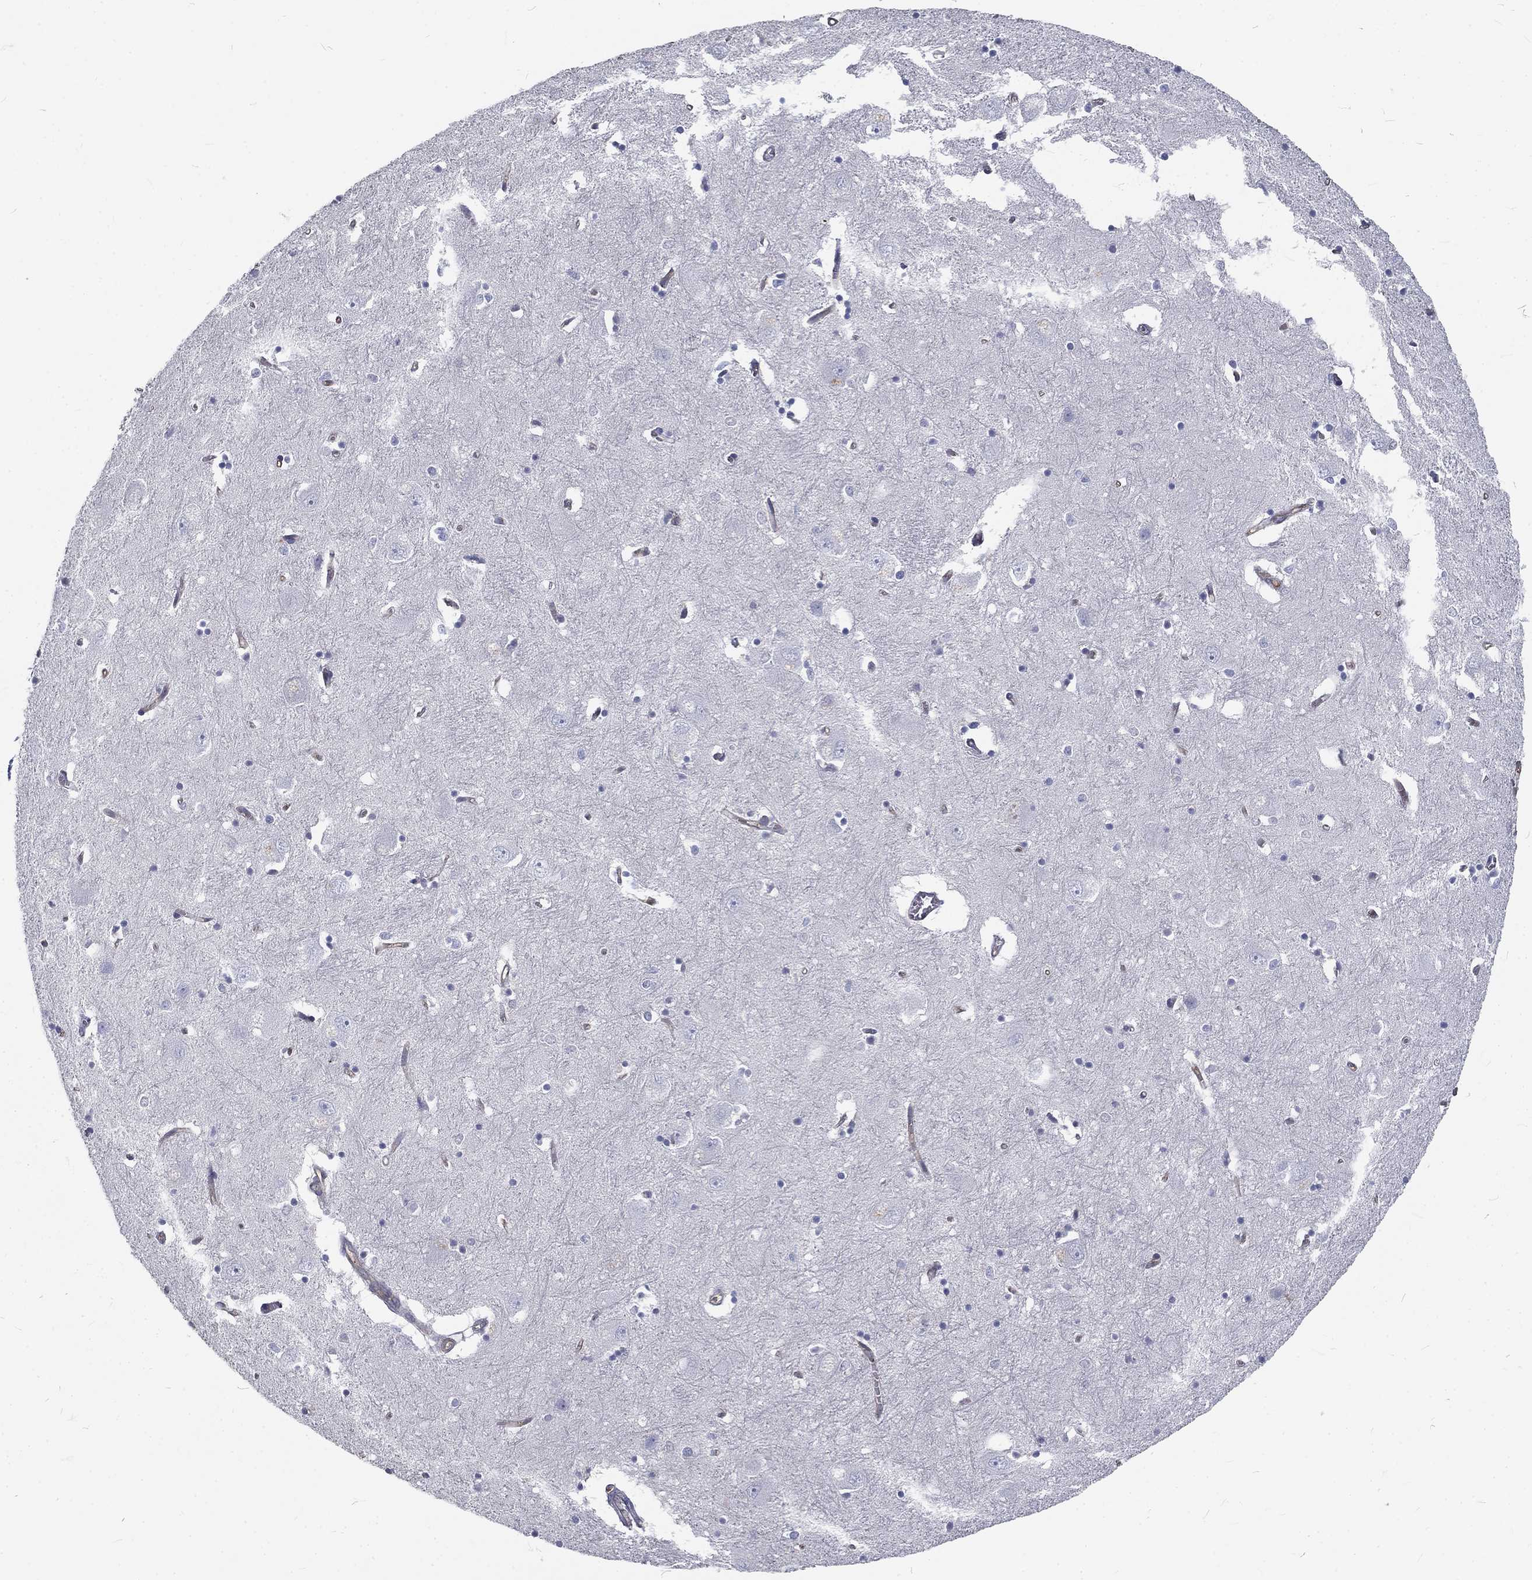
{"staining": {"intensity": "moderate", "quantity": "<25%", "location": "cytoplasmic/membranous"}, "tissue": "caudate", "cell_type": "Glial cells", "image_type": "normal", "snomed": [{"axis": "morphology", "description": "Normal tissue, NOS"}, {"axis": "topography", "description": "Lateral ventricle wall"}], "caption": "The immunohistochemical stain highlights moderate cytoplasmic/membranous staining in glial cells of benign caudate. Using DAB (3,3'-diaminobenzidine) (brown) and hematoxylin (blue) stains, captured at high magnification using brightfield microscopy.", "gene": "MTMR11", "patient": {"sex": "male", "age": 54}}